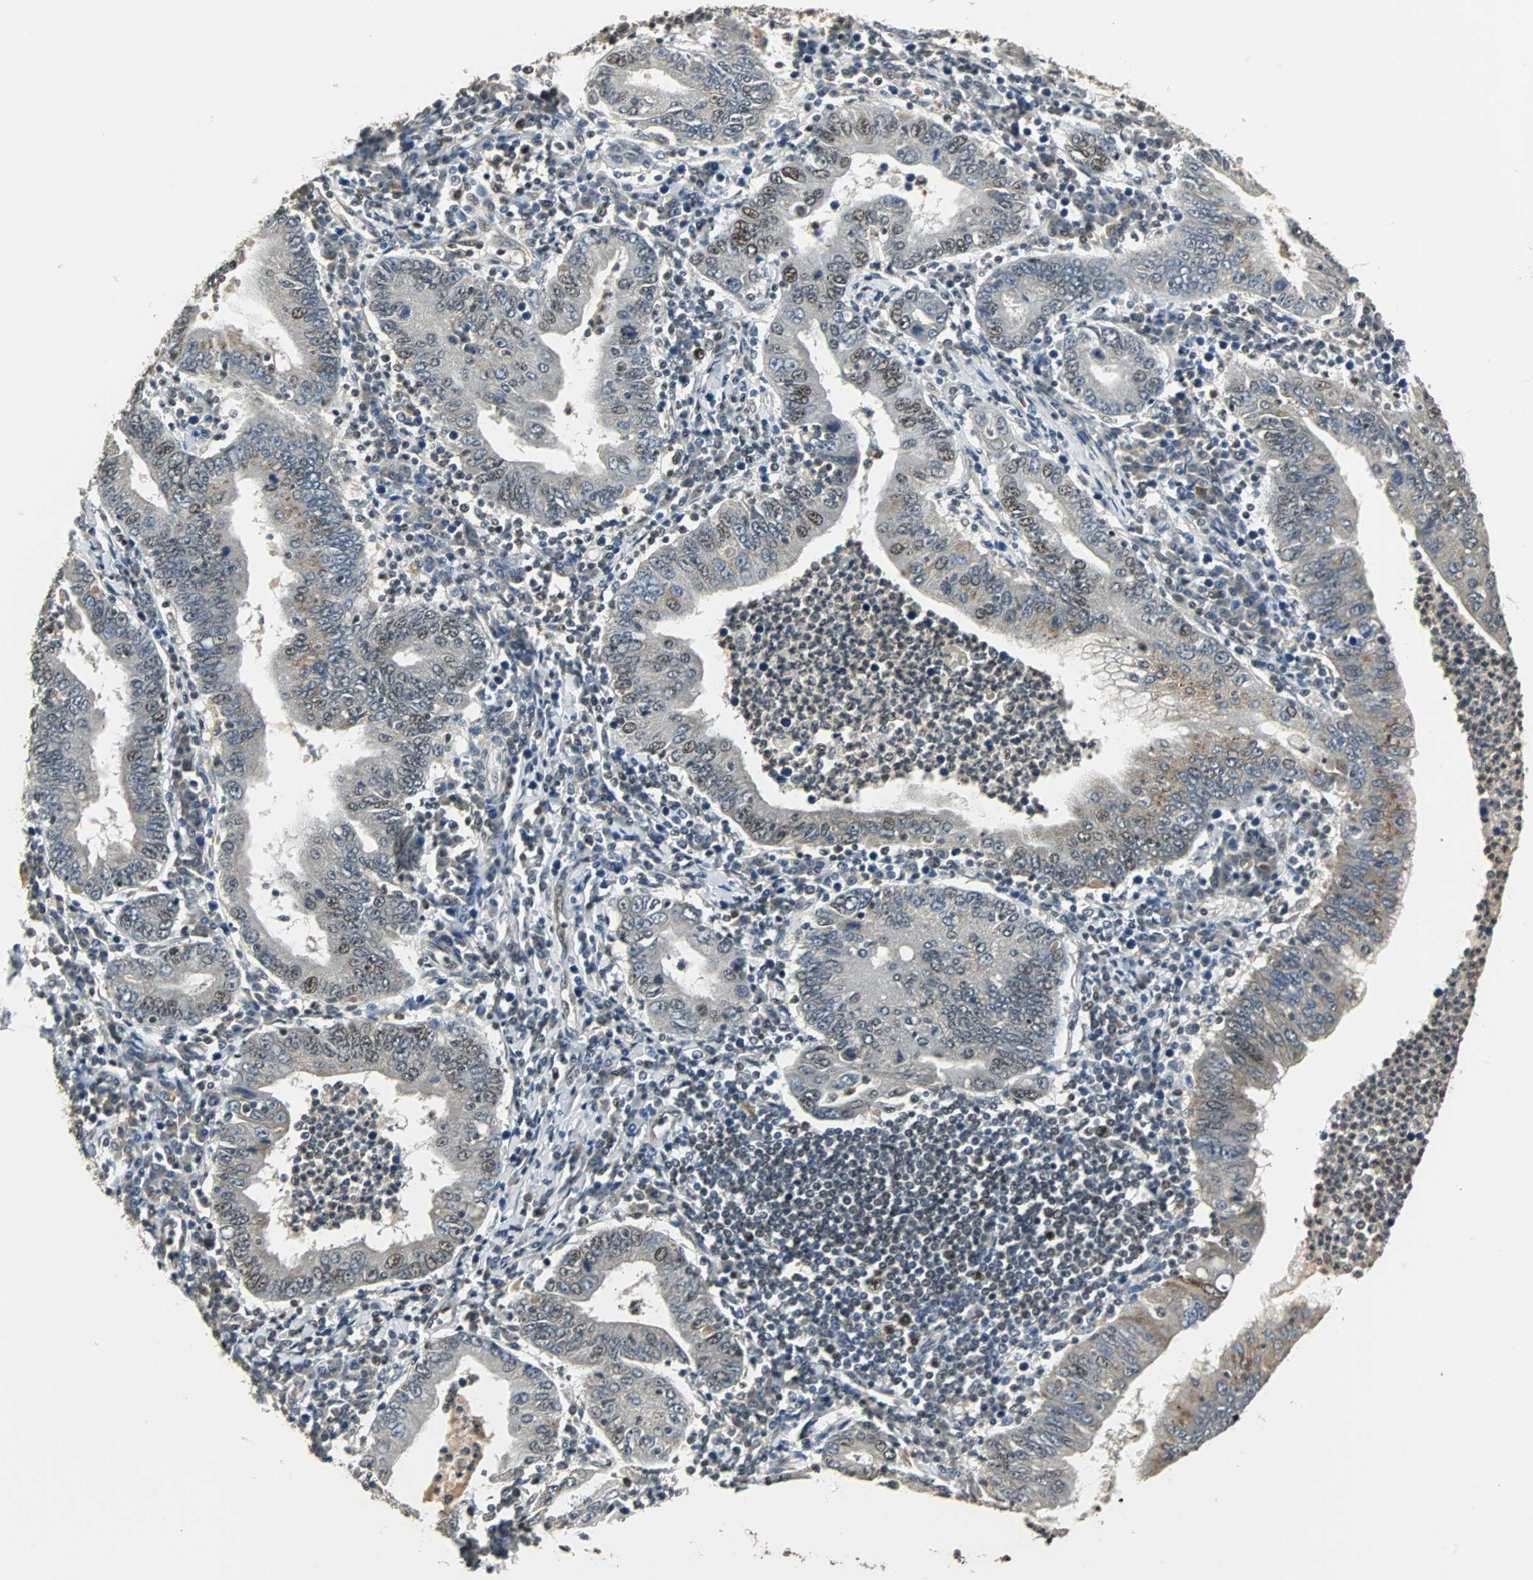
{"staining": {"intensity": "strong", "quantity": "<25%", "location": "cytoplasmic/membranous,nuclear"}, "tissue": "stomach cancer", "cell_type": "Tumor cells", "image_type": "cancer", "snomed": [{"axis": "morphology", "description": "Normal tissue, NOS"}, {"axis": "morphology", "description": "Adenocarcinoma, NOS"}, {"axis": "topography", "description": "Esophagus"}, {"axis": "topography", "description": "Stomach, upper"}, {"axis": "topography", "description": "Peripheral nerve tissue"}], "caption": "Protein staining of adenocarcinoma (stomach) tissue demonstrates strong cytoplasmic/membranous and nuclear staining in about <25% of tumor cells.", "gene": "MED4", "patient": {"sex": "male", "age": 62}}